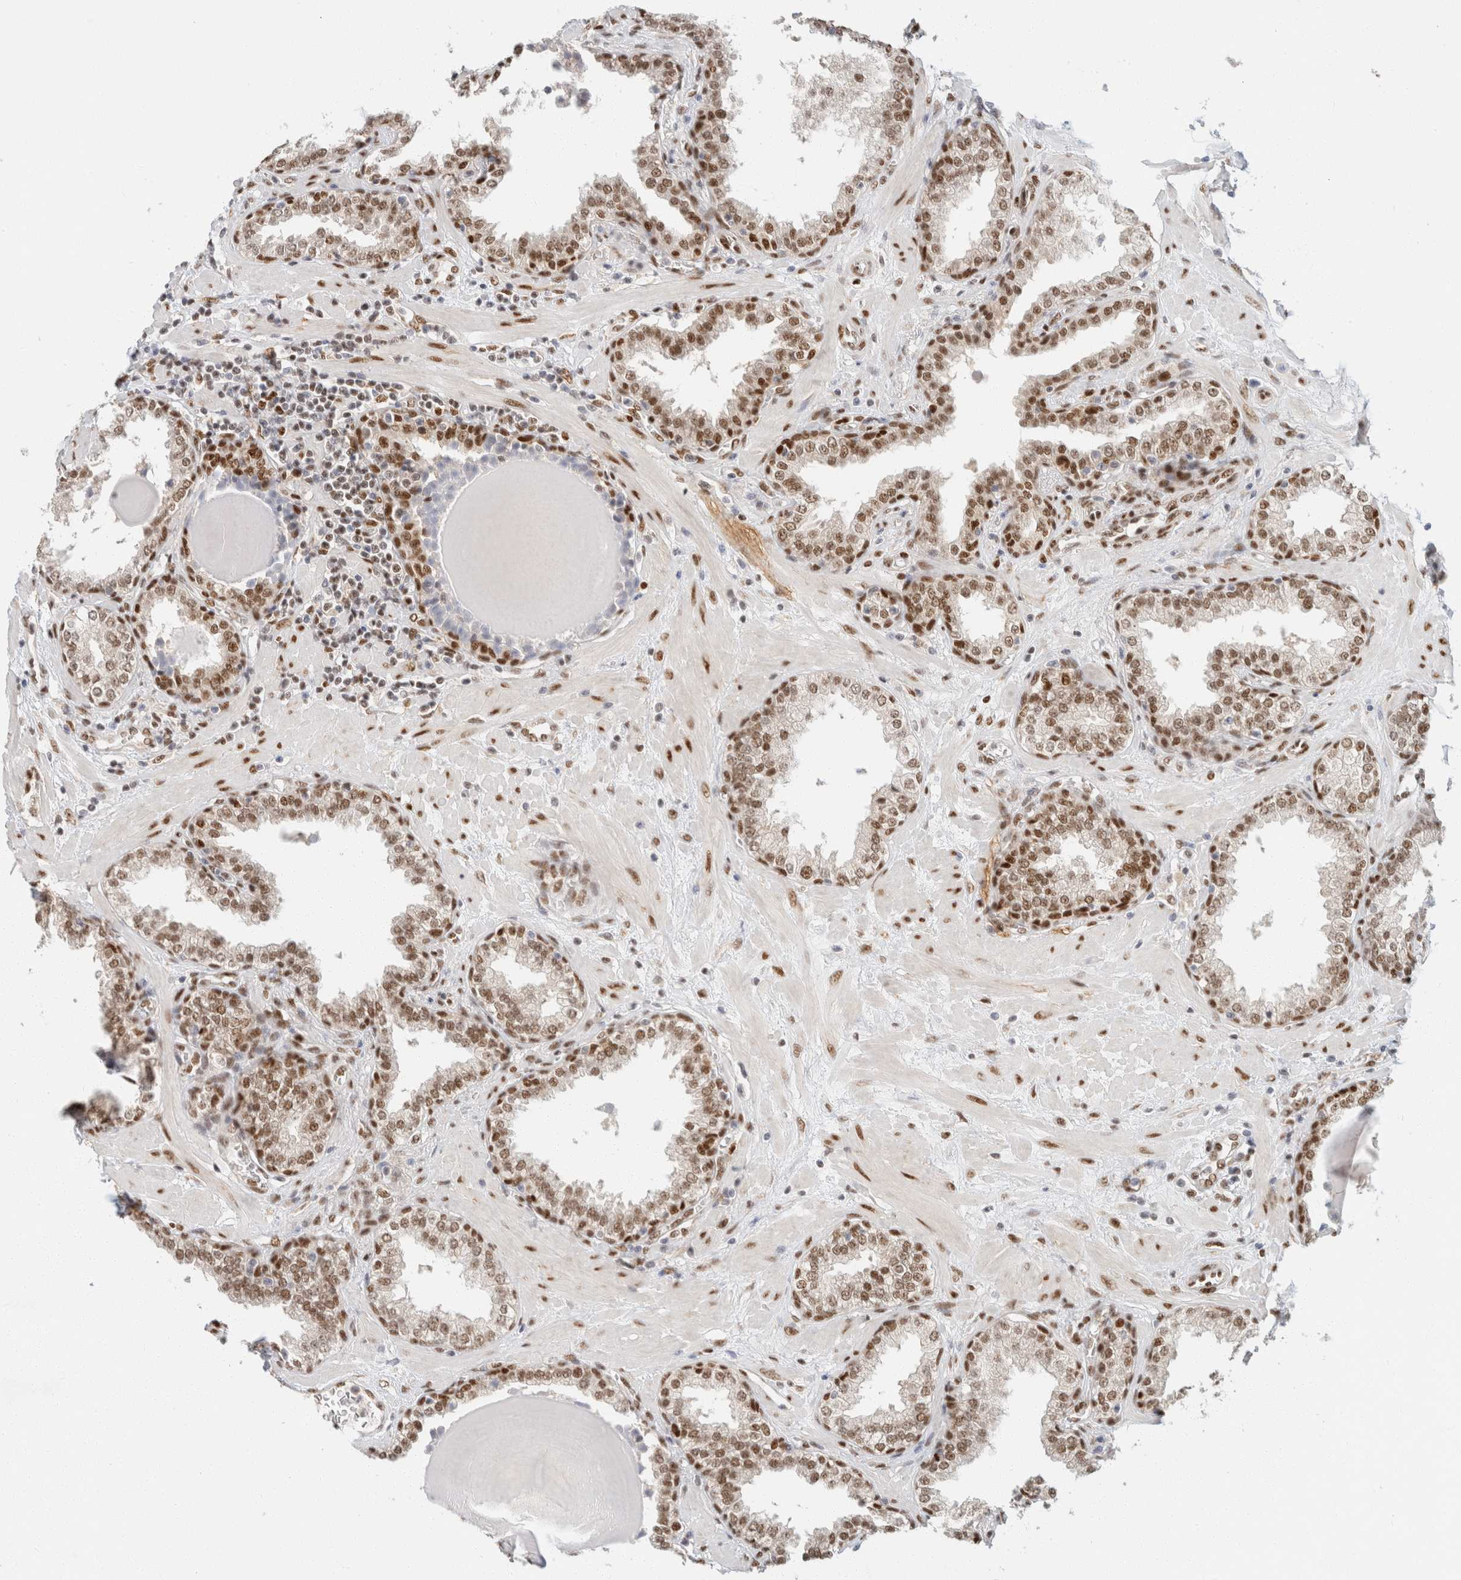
{"staining": {"intensity": "moderate", "quantity": ">75%", "location": "nuclear"}, "tissue": "prostate", "cell_type": "Glandular cells", "image_type": "normal", "snomed": [{"axis": "morphology", "description": "Normal tissue, NOS"}, {"axis": "topography", "description": "Prostate"}], "caption": "Immunohistochemical staining of unremarkable human prostate displays medium levels of moderate nuclear expression in approximately >75% of glandular cells.", "gene": "ZNF768", "patient": {"sex": "male", "age": 51}}